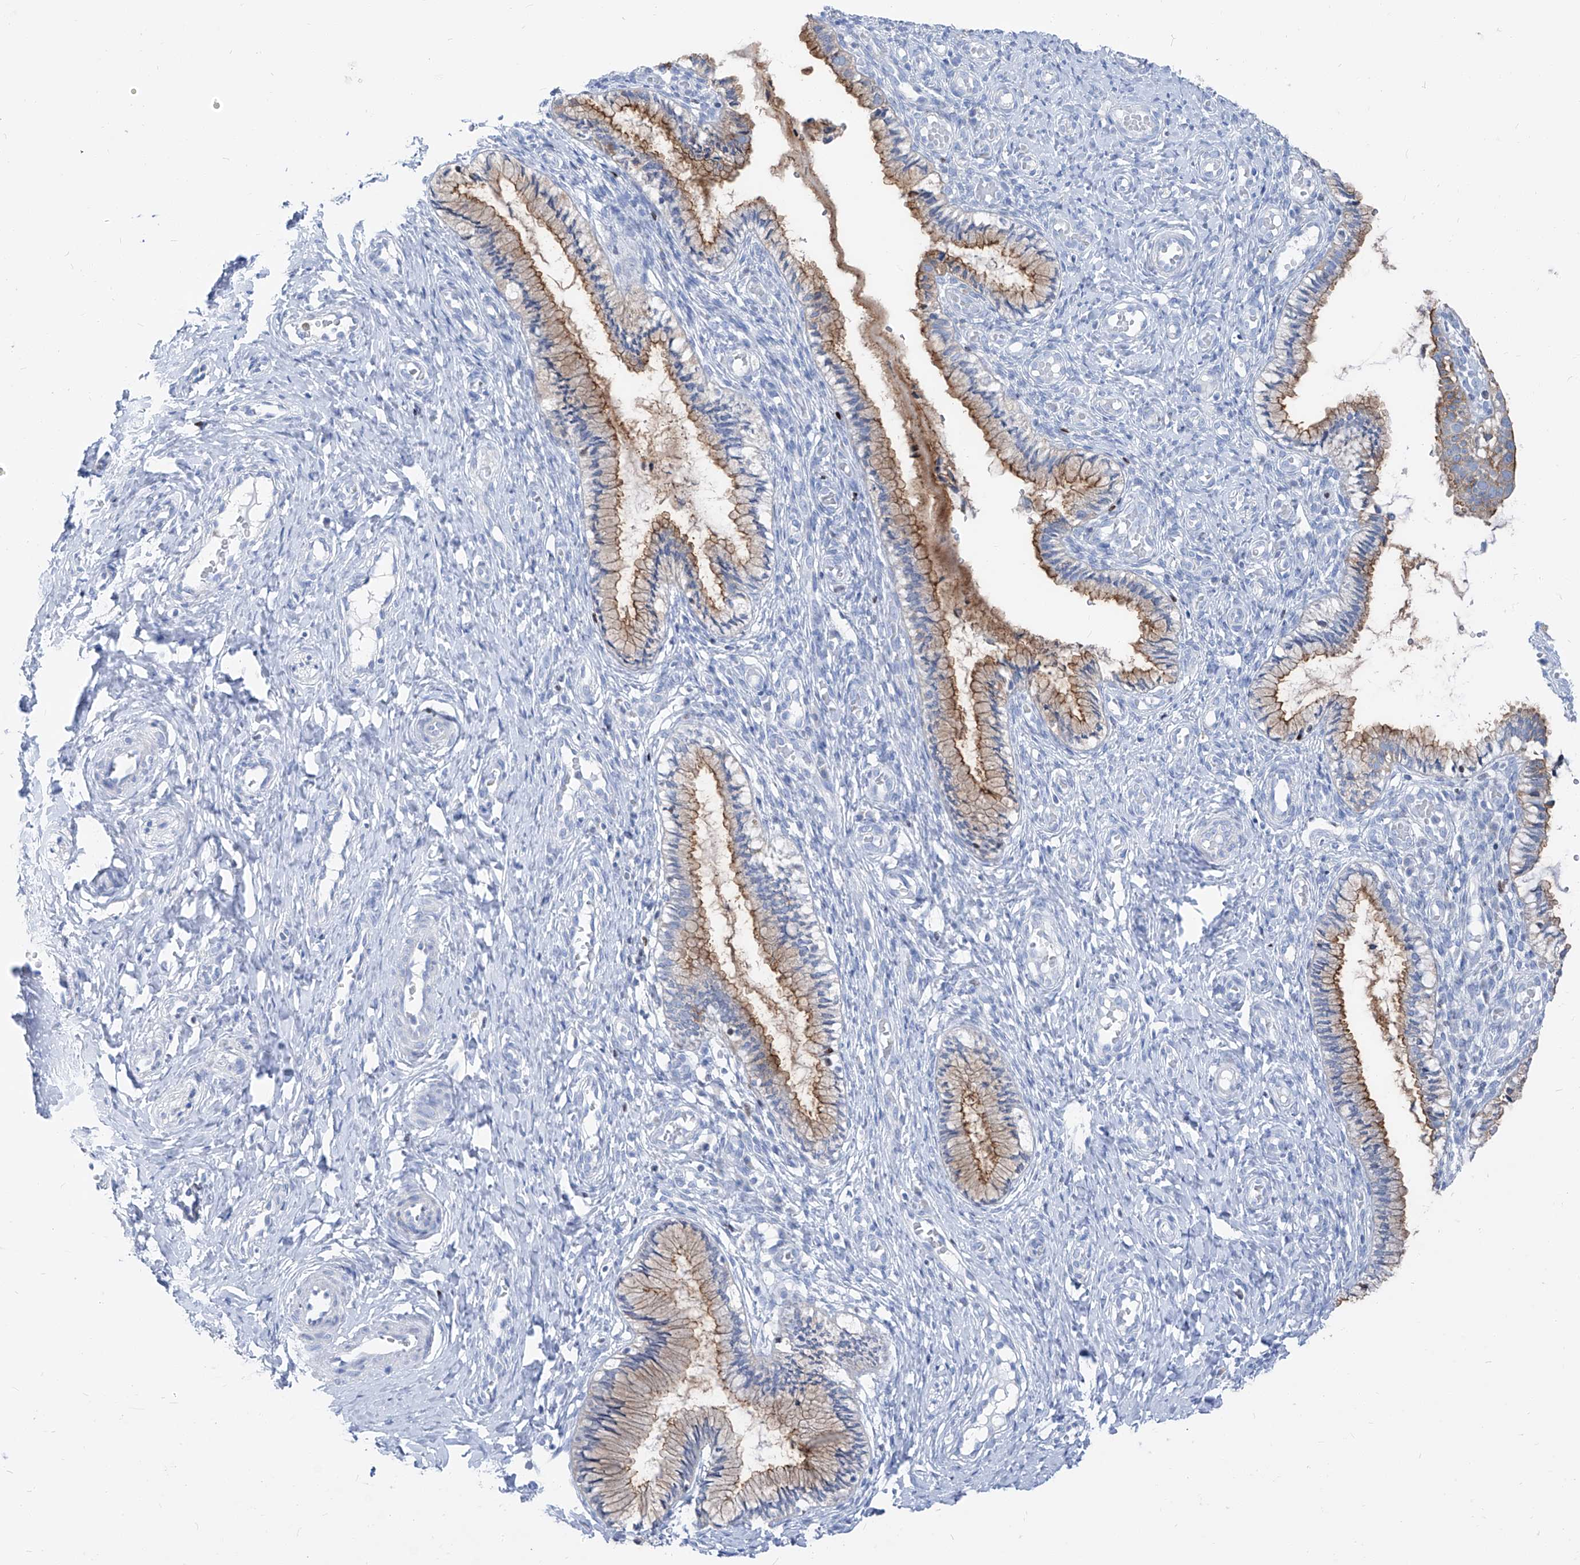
{"staining": {"intensity": "moderate", "quantity": "<25%", "location": "cytoplasmic/membranous"}, "tissue": "cervix", "cell_type": "Glandular cells", "image_type": "normal", "snomed": [{"axis": "morphology", "description": "Normal tissue, NOS"}, {"axis": "topography", "description": "Cervix"}], "caption": "Benign cervix was stained to show a protein in brown. There is low levels of moderate cytoplasmic/membranous staining in about <25% of glandular cells. The staining was performed using DAB (3,3'-diaminobenzidine), with brown indicating positive protein expression. Nuclei are stained blue with hematoxylin.", "gene": "FRS3", "patient": {"sex": "female", "age": 27}}